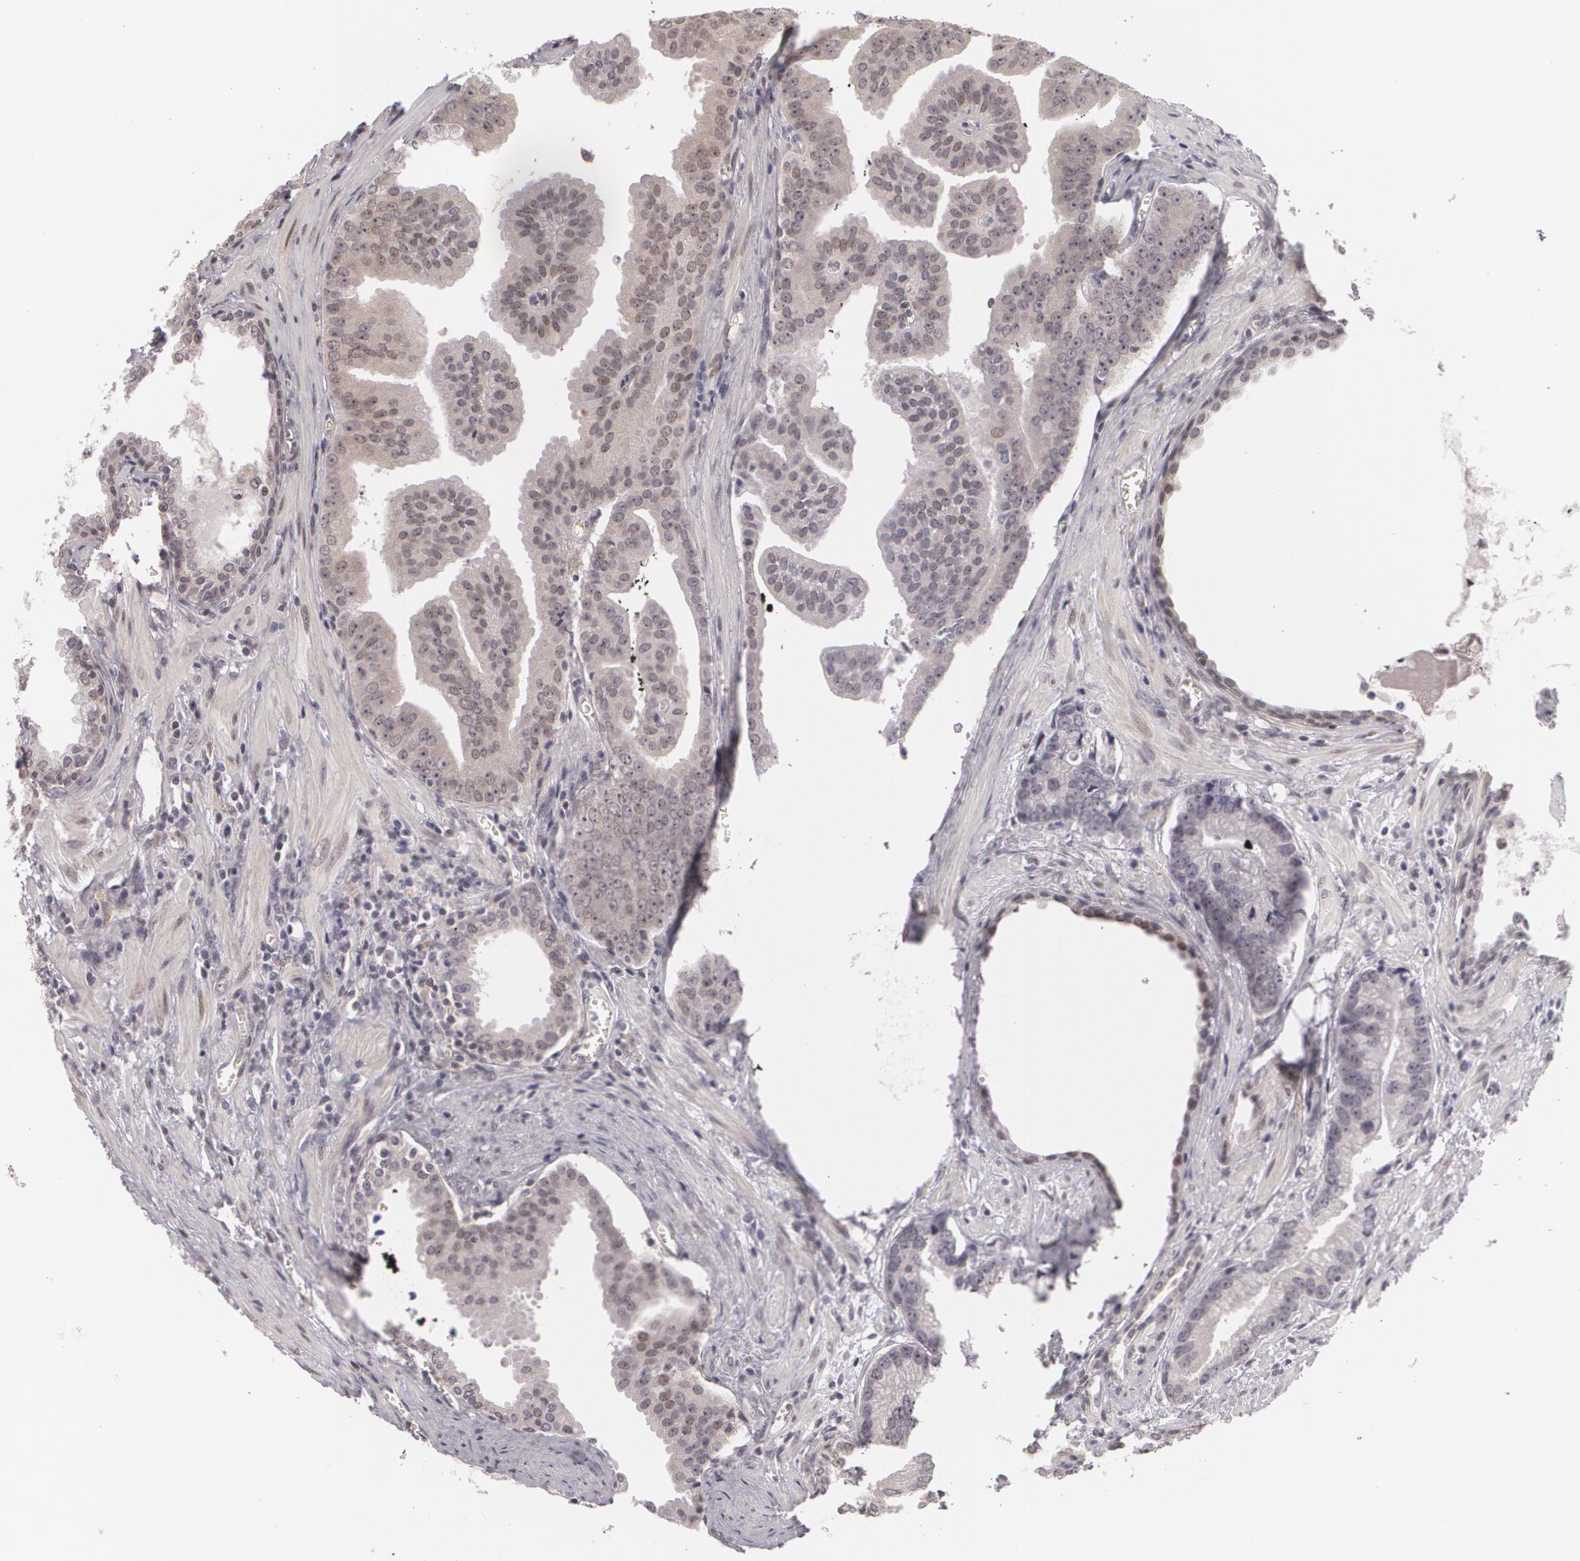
{"staining": {"intensity": "negative", "quantity": "none", "location": "none"}, "tissue": "prostate cancer", "cell_type": "Tumor cells", "image_type": "cancer", "snomed": [{"axis": "morphology", "description": "Adenocarcinoma, Low grade"}, {"axis": "topography", "description": "Prostate"}], "caption": "Photomicrograph shows no significant protein staining in tumor cells of prostate adenocarcinoma (low-grade).", "gene": "ZBTB16", "patient": {"sex": "male", "age": 65}}